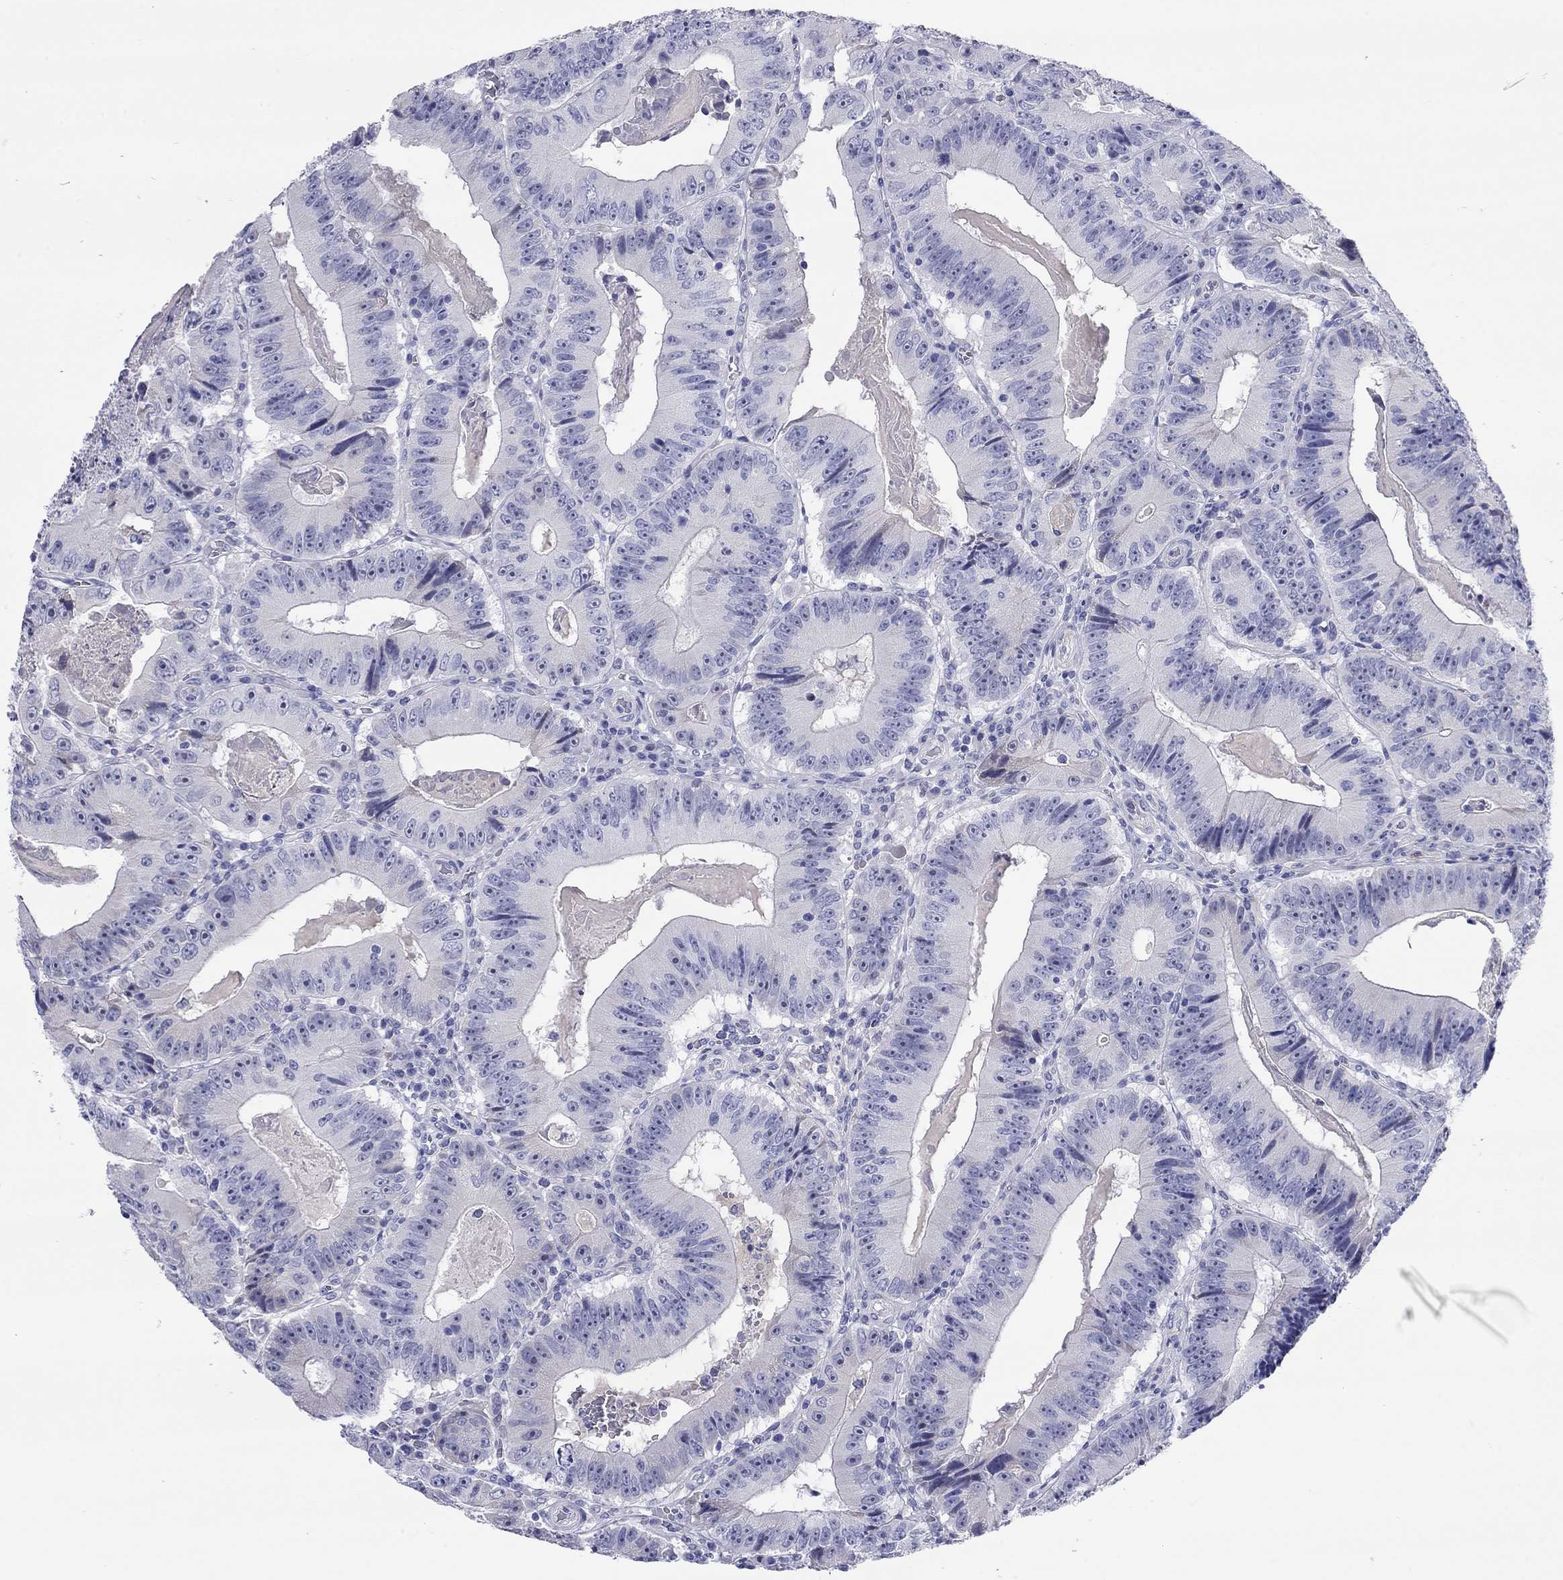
{"staining": {"intensity": "negative", "quantity": "none", "location": "none"}, "tissue": "colorectal cancer", "cell_type": "Tumor cells", "image_type": "cancer", "snomed": [{"axis": "morphology", "description": "Adenocarcinoma, NOS"}, {"axis": "topography", "description": "Colon"}], "caption": "Immunohistochemistry (IHC) histopathology image of human colorectal cancer stained for a protein (brown), which reveals no expression in tumor cells. (DAB (3,3'-diaminobenzidine) immunohistochemistry (IHC) with hematoxylin counter stain).", "gene": "CMYA5", "patient": {"sex": "female", "age": 86}}